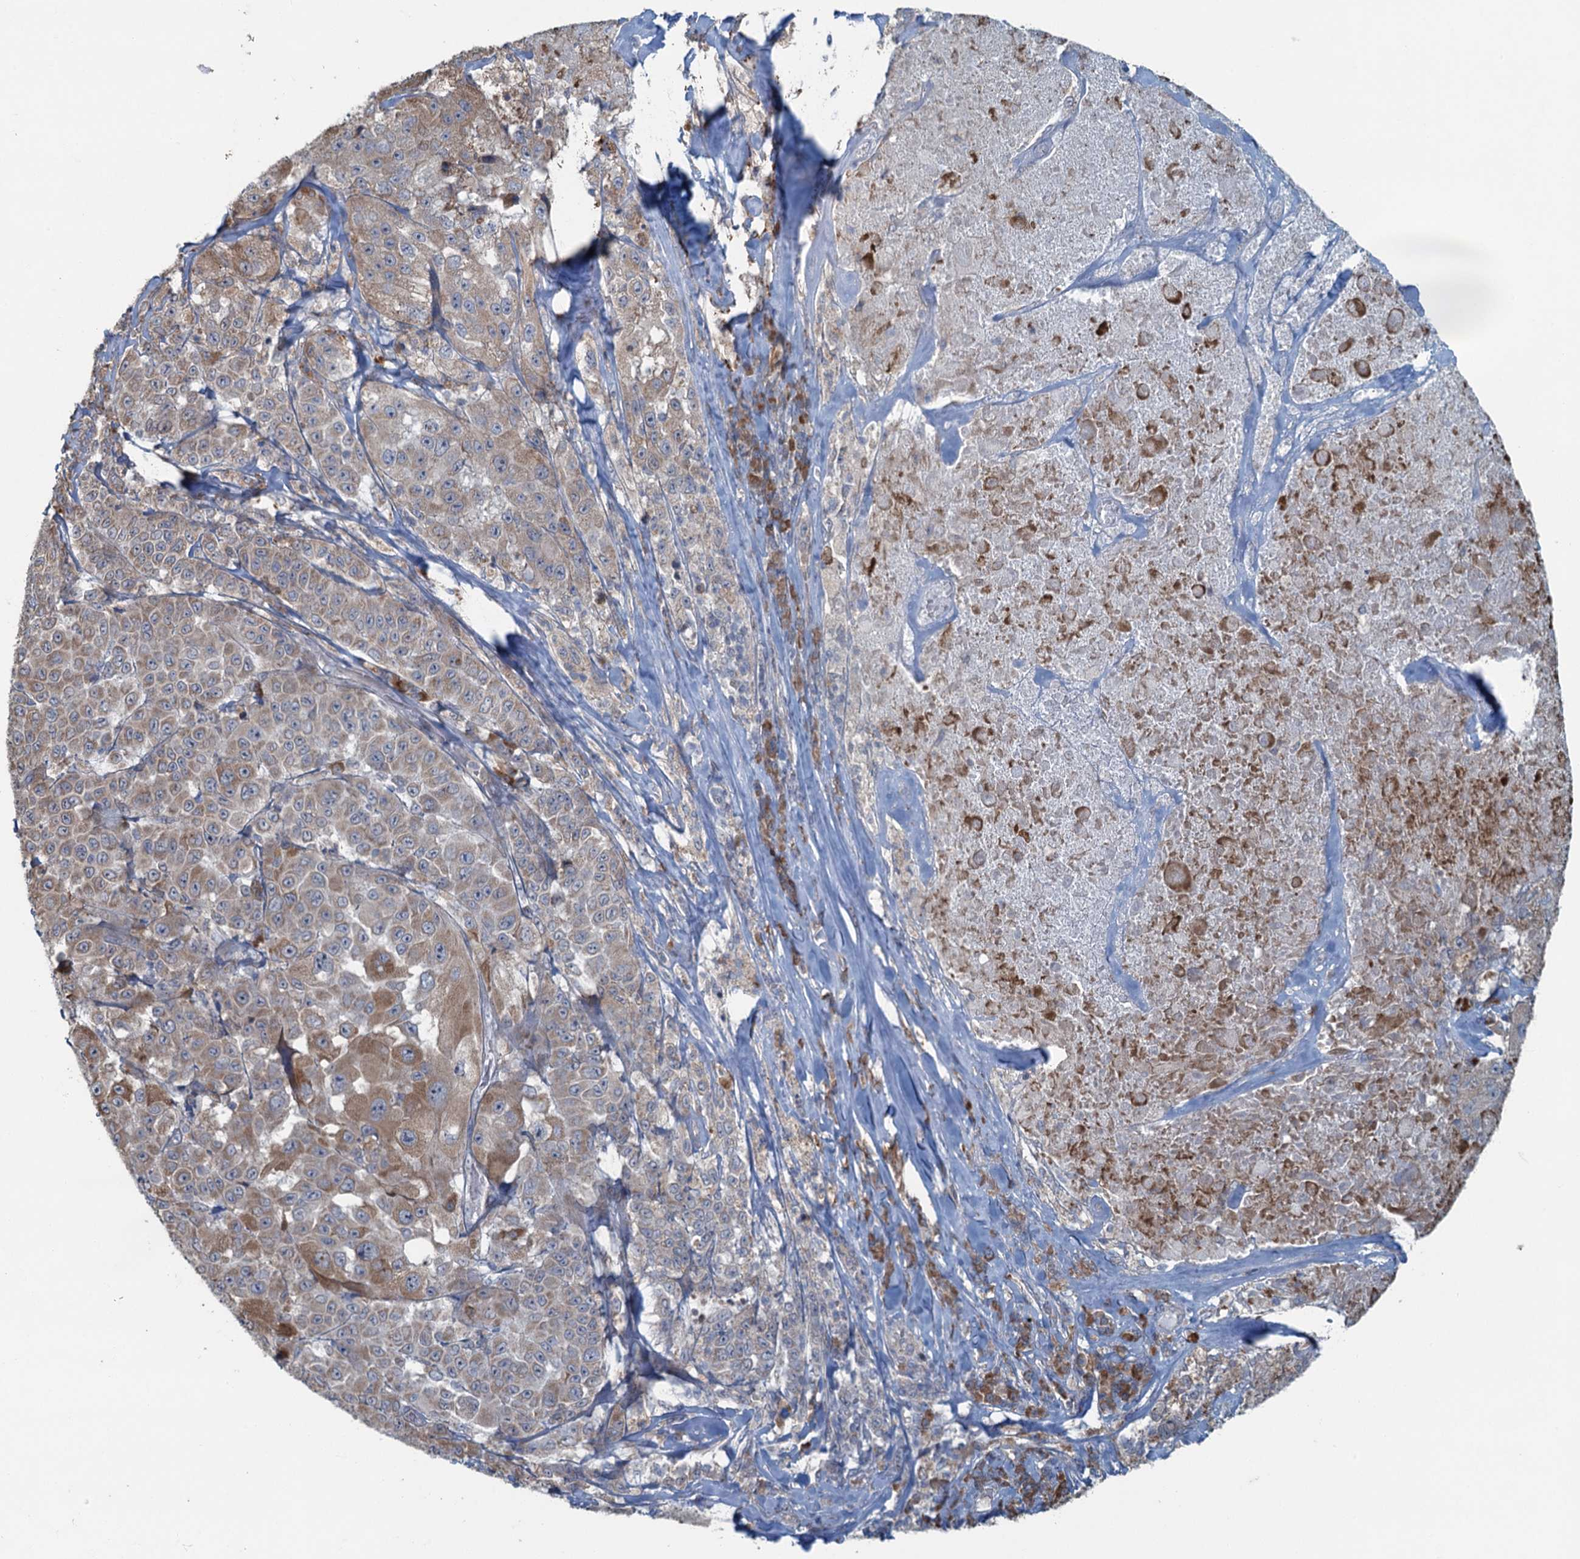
{"staining": {"intensity": "moderate", "quantity": "<25%", "location": "cytoplasmic/membranous"}, "tissue": "melanoma", "cell_type": "Tumor cells", "image_type": "cancer", "snomed": [{"axis": "morphology", "description": "Malignant melanoma, Metastatic site"}, {"axis": "topography", "description": "Lymph node"}], "caption": "Tumor cells show low levels of moderate cytoplasmic/membranous staining in approximately <25% of cells in human melanoma.", "gene": "TEX35", "patient": {"sex": "male", "age": 62}}